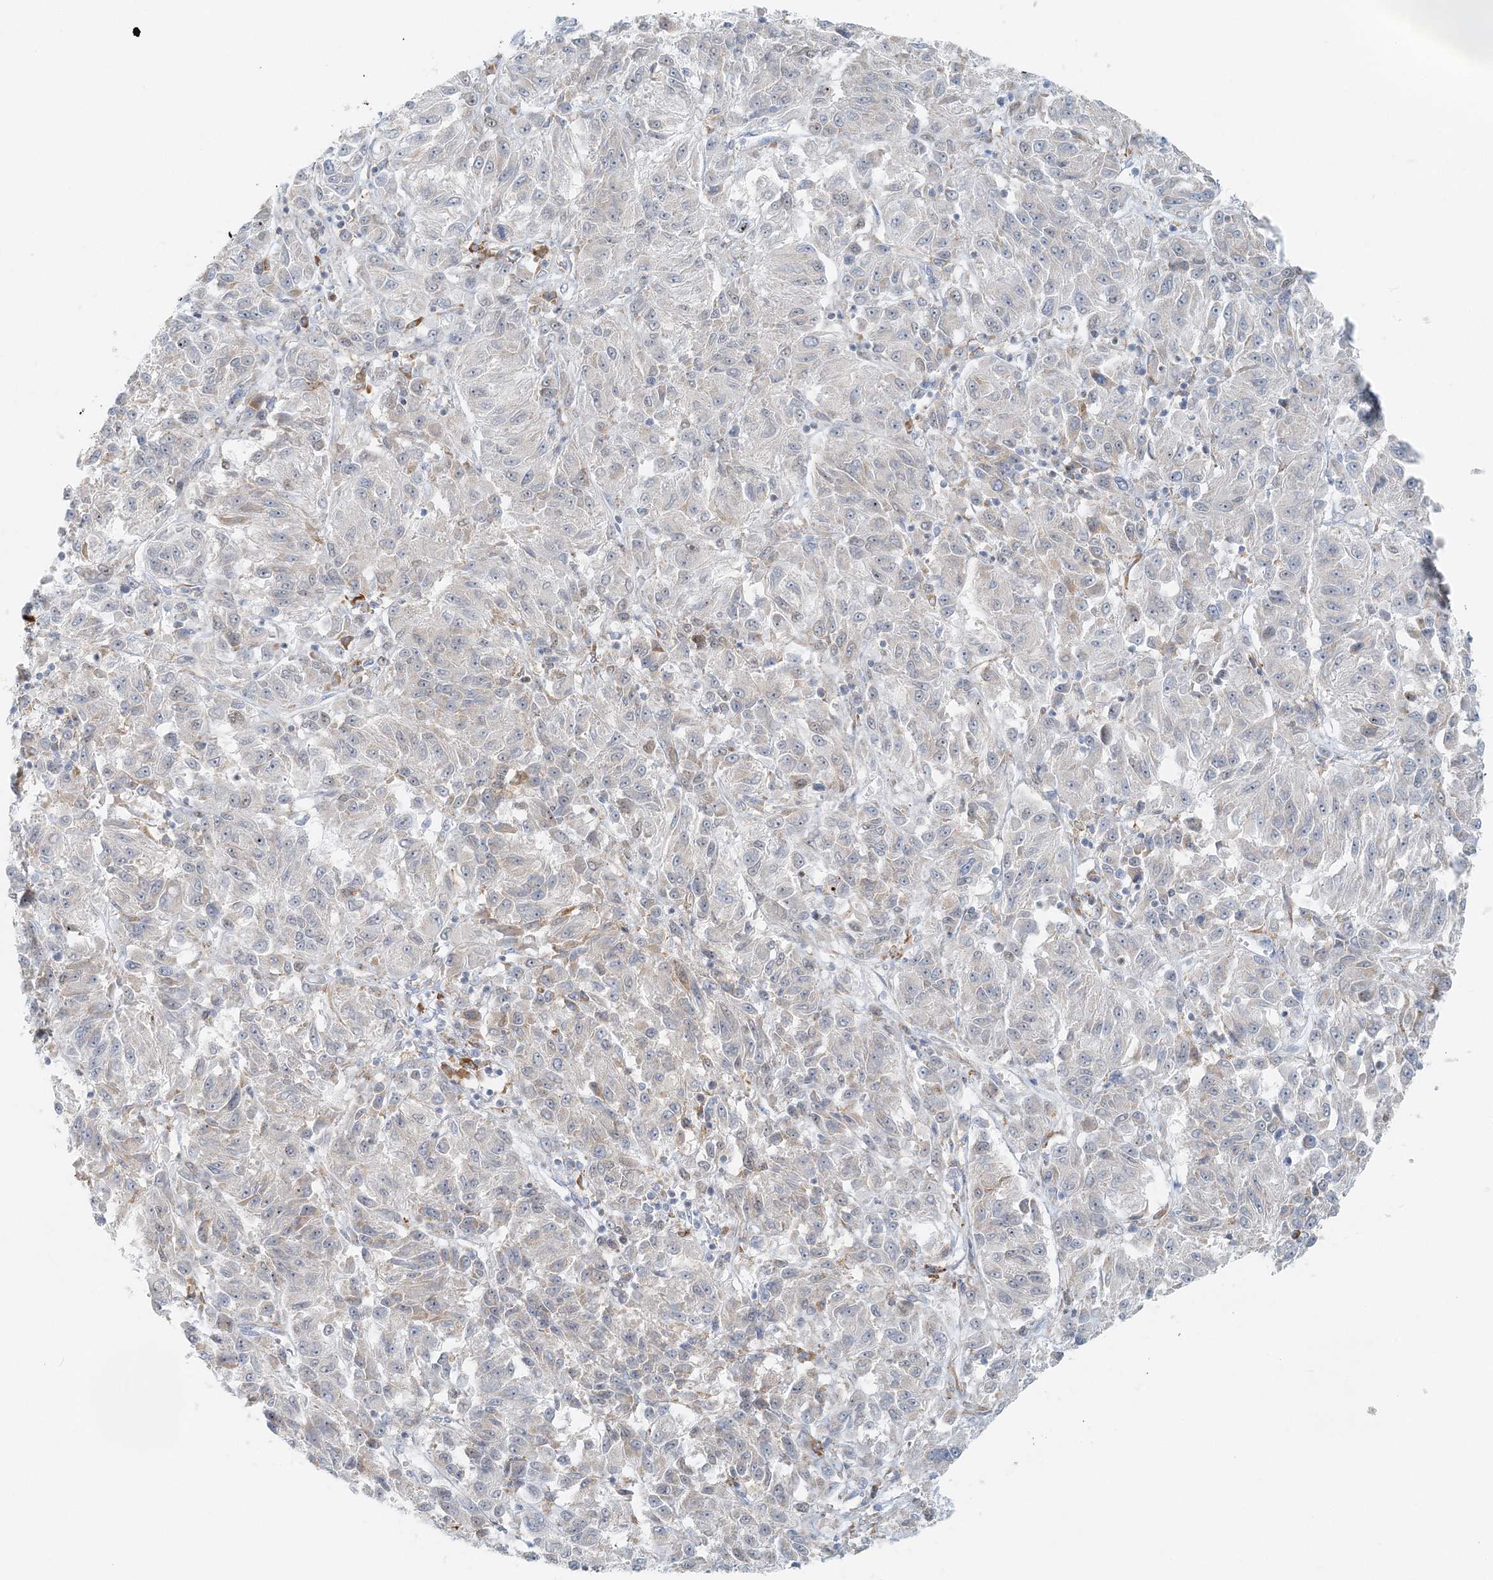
{"staining": {"intensity": "negative", "quantity": "none", "location": "none"}, "tissue": "melanoma", "cell_type": "Tumor cells", "image_type": "cancer", "snomed": [{"axis": "morphology", "description": "Malignant melanoma, Metastatic site"}, {"axis": "topography", "description": "Lung"}], "caption": "This image is of melanoma stained with immunohistochemistry (IHC) to label a protein in brown with the nuclei are counter-stained blue. There is no positivity in tumor cells.", "gene": "STK11IP", "patient": {"sex": "male", "age": 64}}